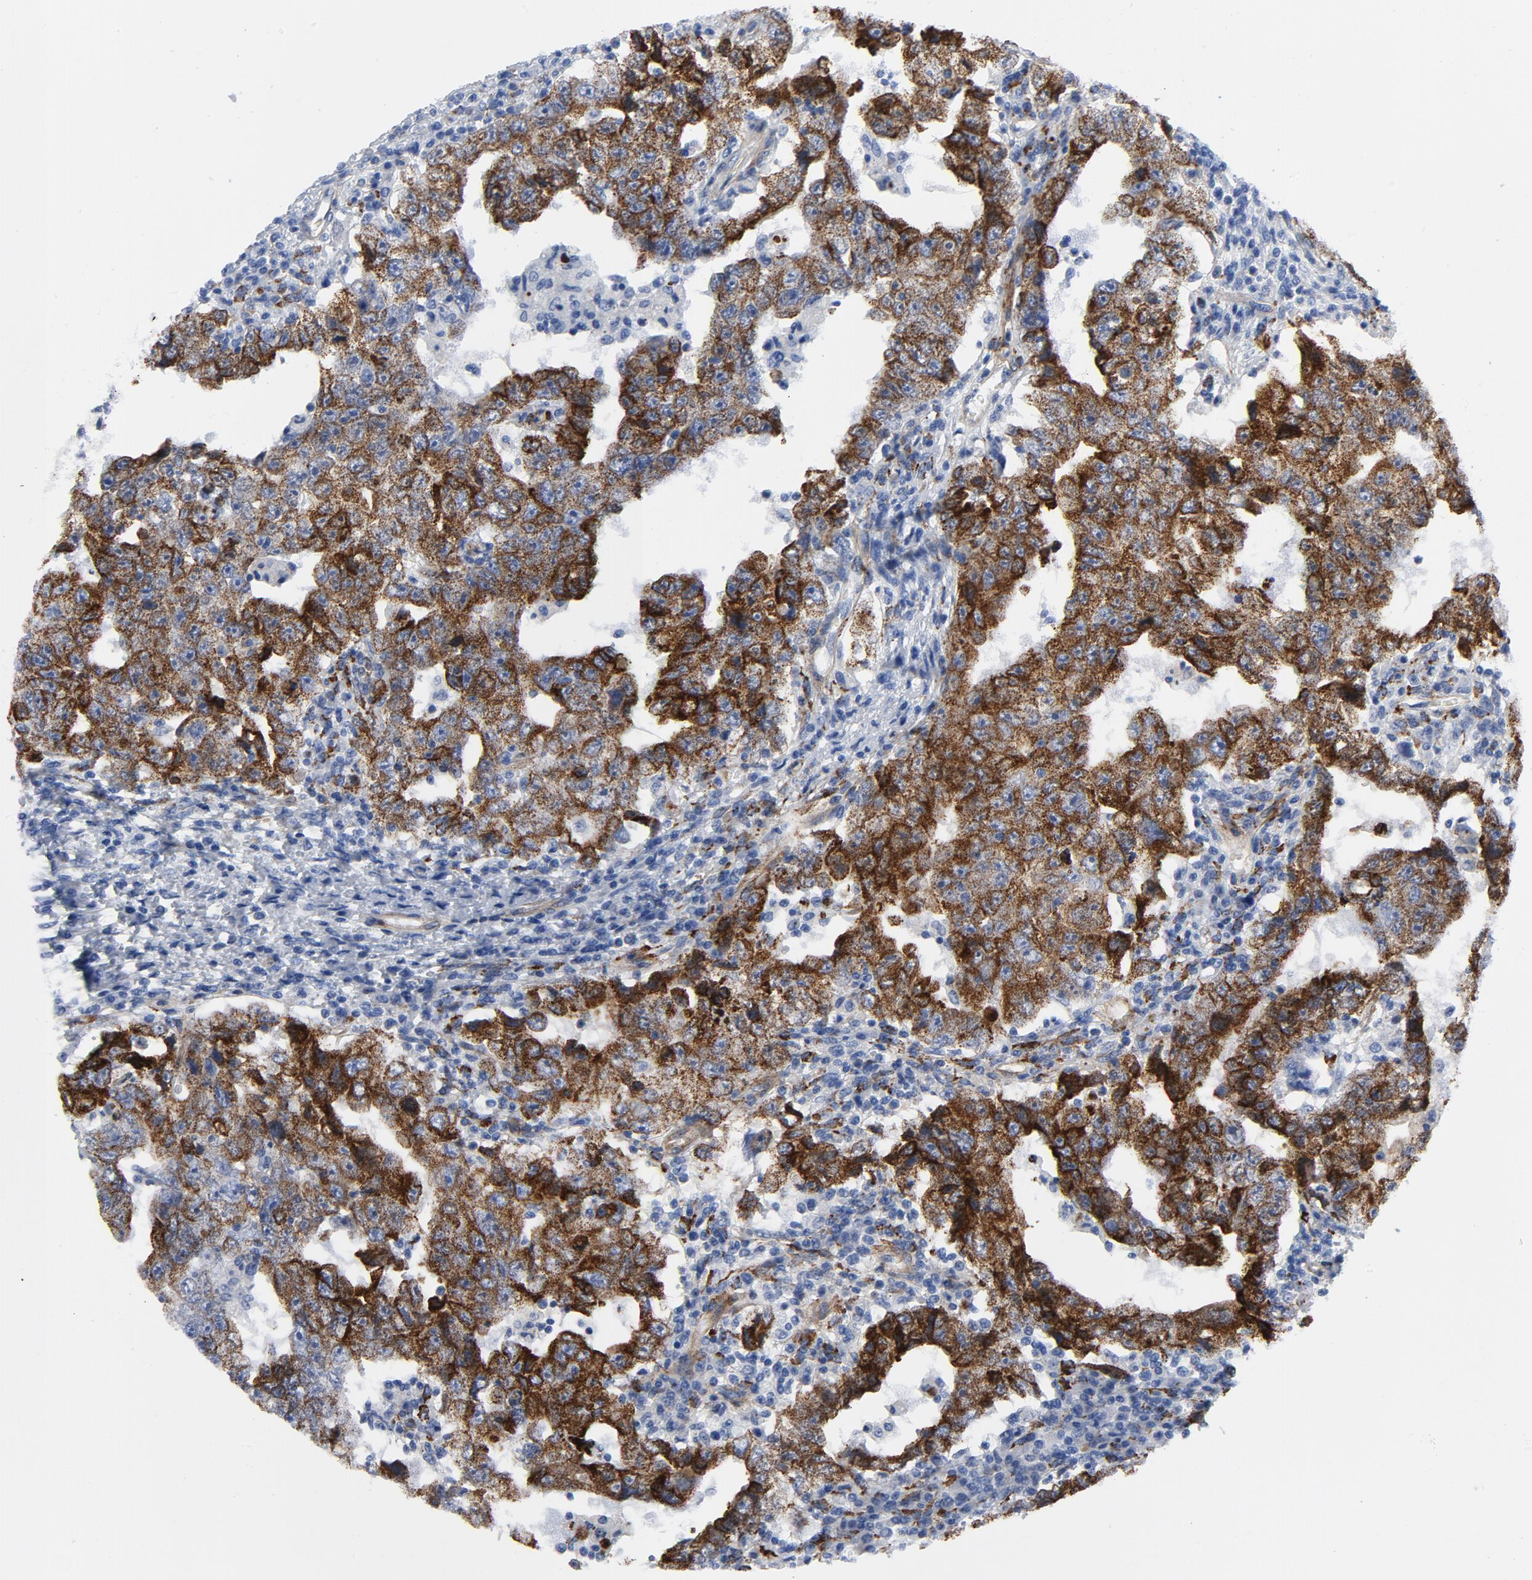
{"staining": {"intensity": "strong", "quantity": ">75%", "location": "cytoplasmic/membranous"}, "tissue": "testis cancer", "cell_type": "Tumor cells", "image_type": "cancer", "snomed": [{"axis": "morphology", "description": "Carcinoma, Embryonal, NOS"}, {"axis": "topography", "description": "Testis"}], "caption": "Testis cancer was stained to show a protein in brown. There is high levels of strong cytoplasmic/membranous expression in approximately >75% of tumor cells.", "gene": "LAMC1", "patient": {"sex": "male", "age": 26}}